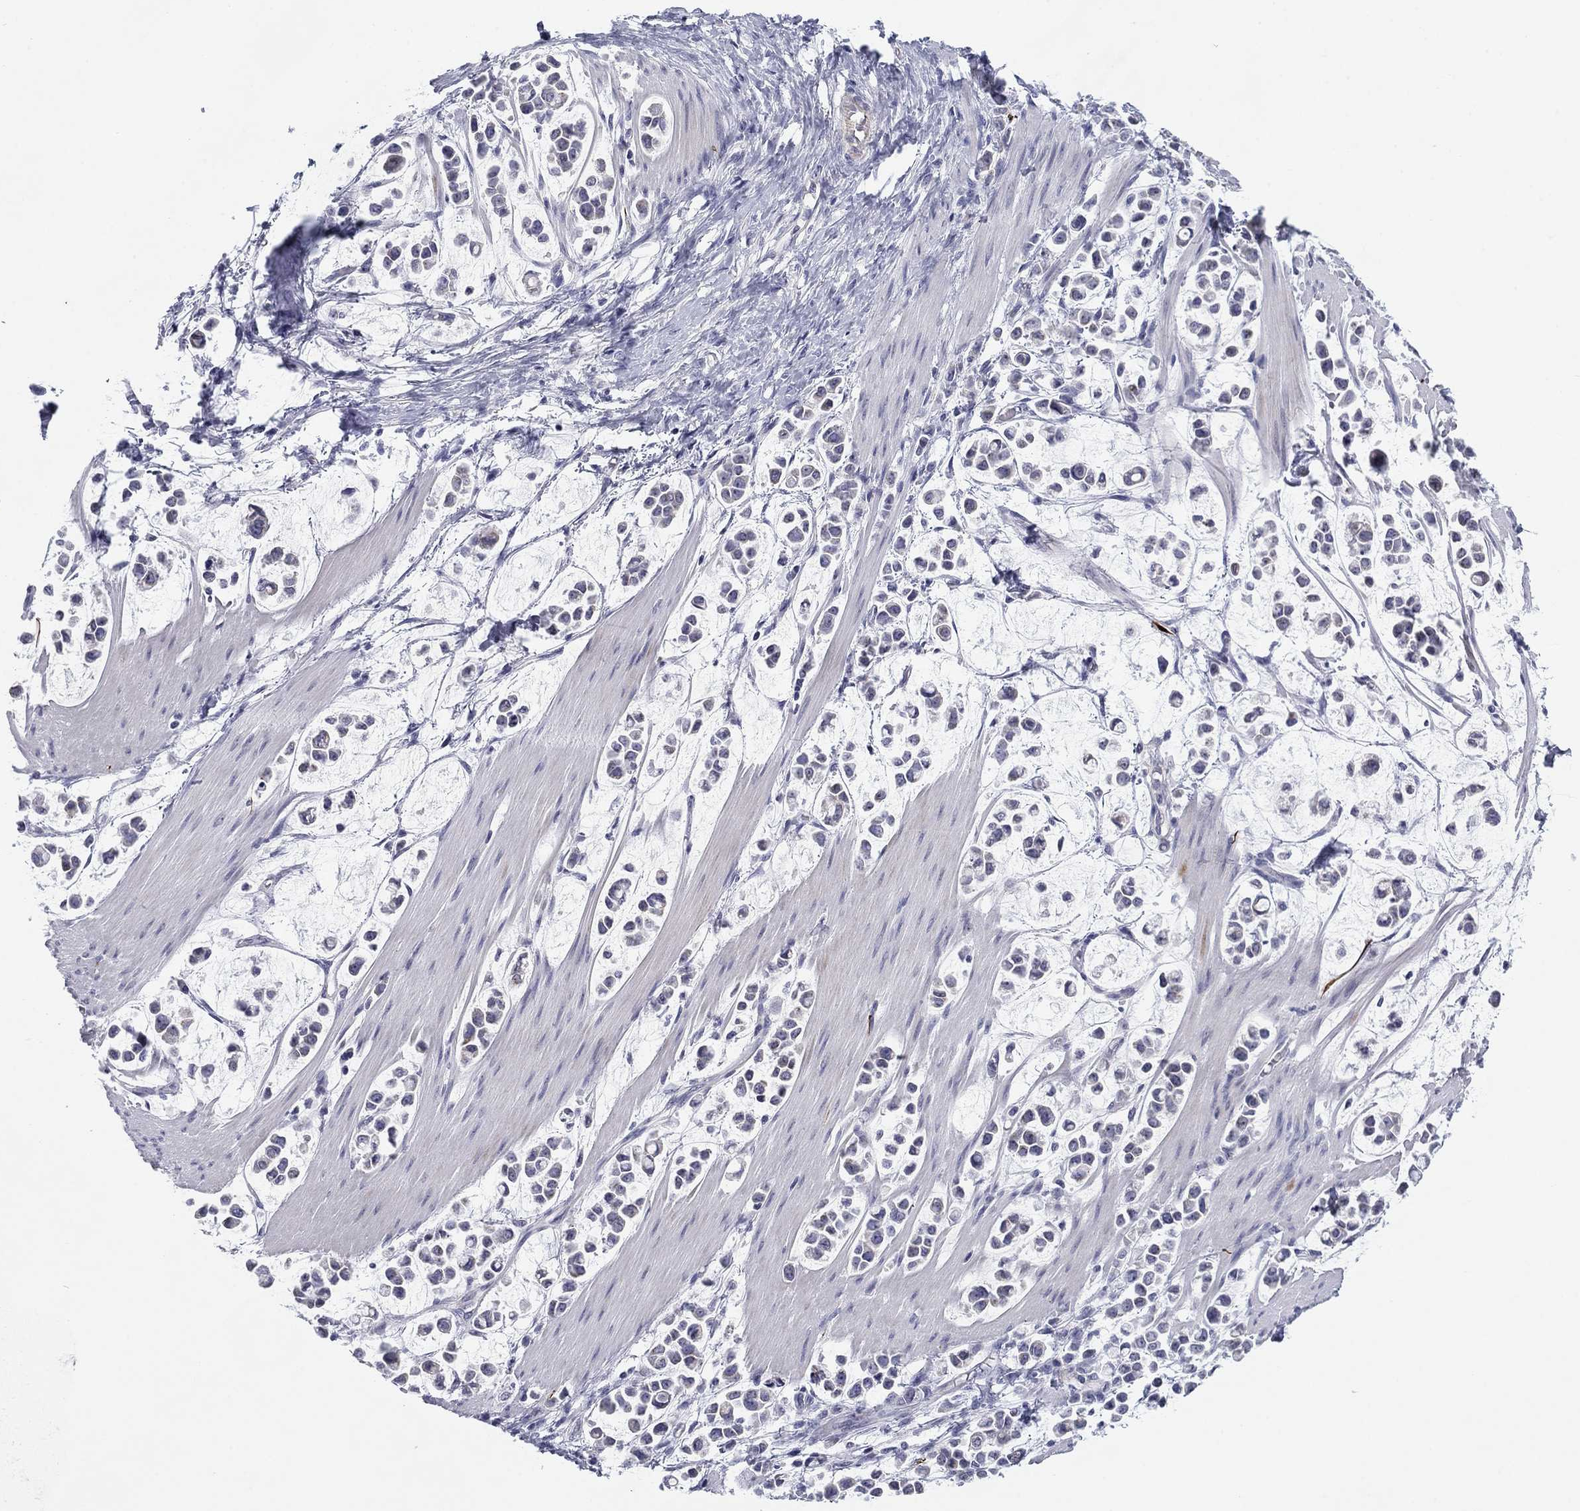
{"staining": {"intensity": "negative", "quantity": "none", "location": "none"}, "tissue": "stomach cancer", "cell_type": "Tumor cells", "image_type": "cancer", "snomed": [{"axis": "morphology", "description": "Adenocarcinoma, NOS"}, {"axis": "topography", "description": "Stomach"}], "caption": "Human adenocarcinoma (stomach) stained for a protein using immunohistochemistry reveals no expression in tumor cells.", "gene": "PRPH", "patient": {"sex": "male", "age": 82}}